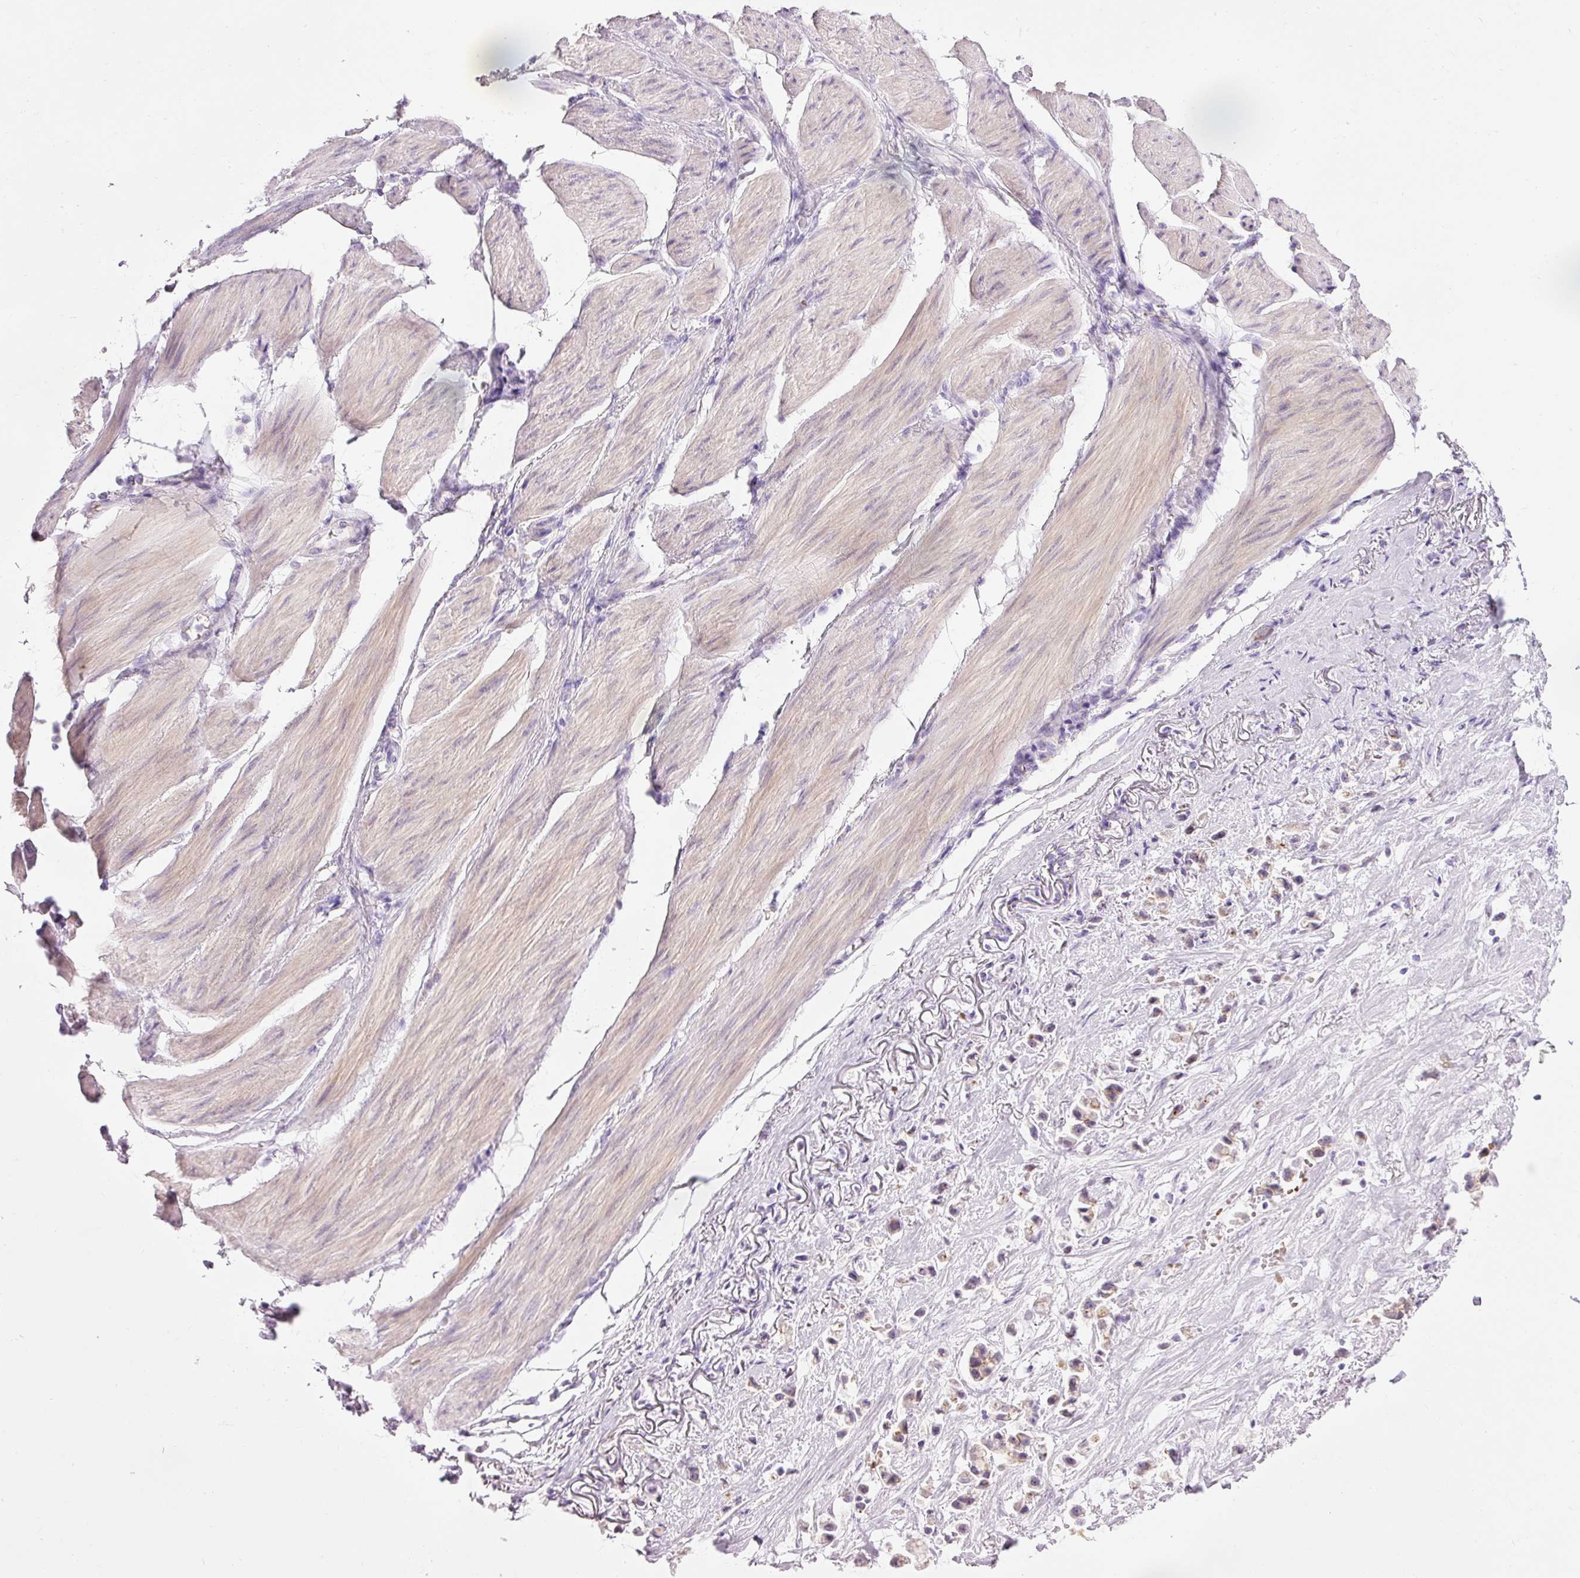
{"staining": {"intensity": "weak", "quantity": "25%-75%", "location": "cytoplasmic/membranous"}, "tissue": "stomach cancer", "cell_type": "Tumor cells", "image_type": "cancer", "snomed": [{"axis": "morphology", "description": "Adenocarcinoma, NOS"}, {"axis": "topography", "description": "Stomach"}], "caption": "Stomach adenocarcinoma stained with IHC exhibits weak cytoplasmic/membranous staining in approximately 25%-75% of tumor cells.", "gene": "DHRS11", "patient": {"sex": "female", "age": 81}}